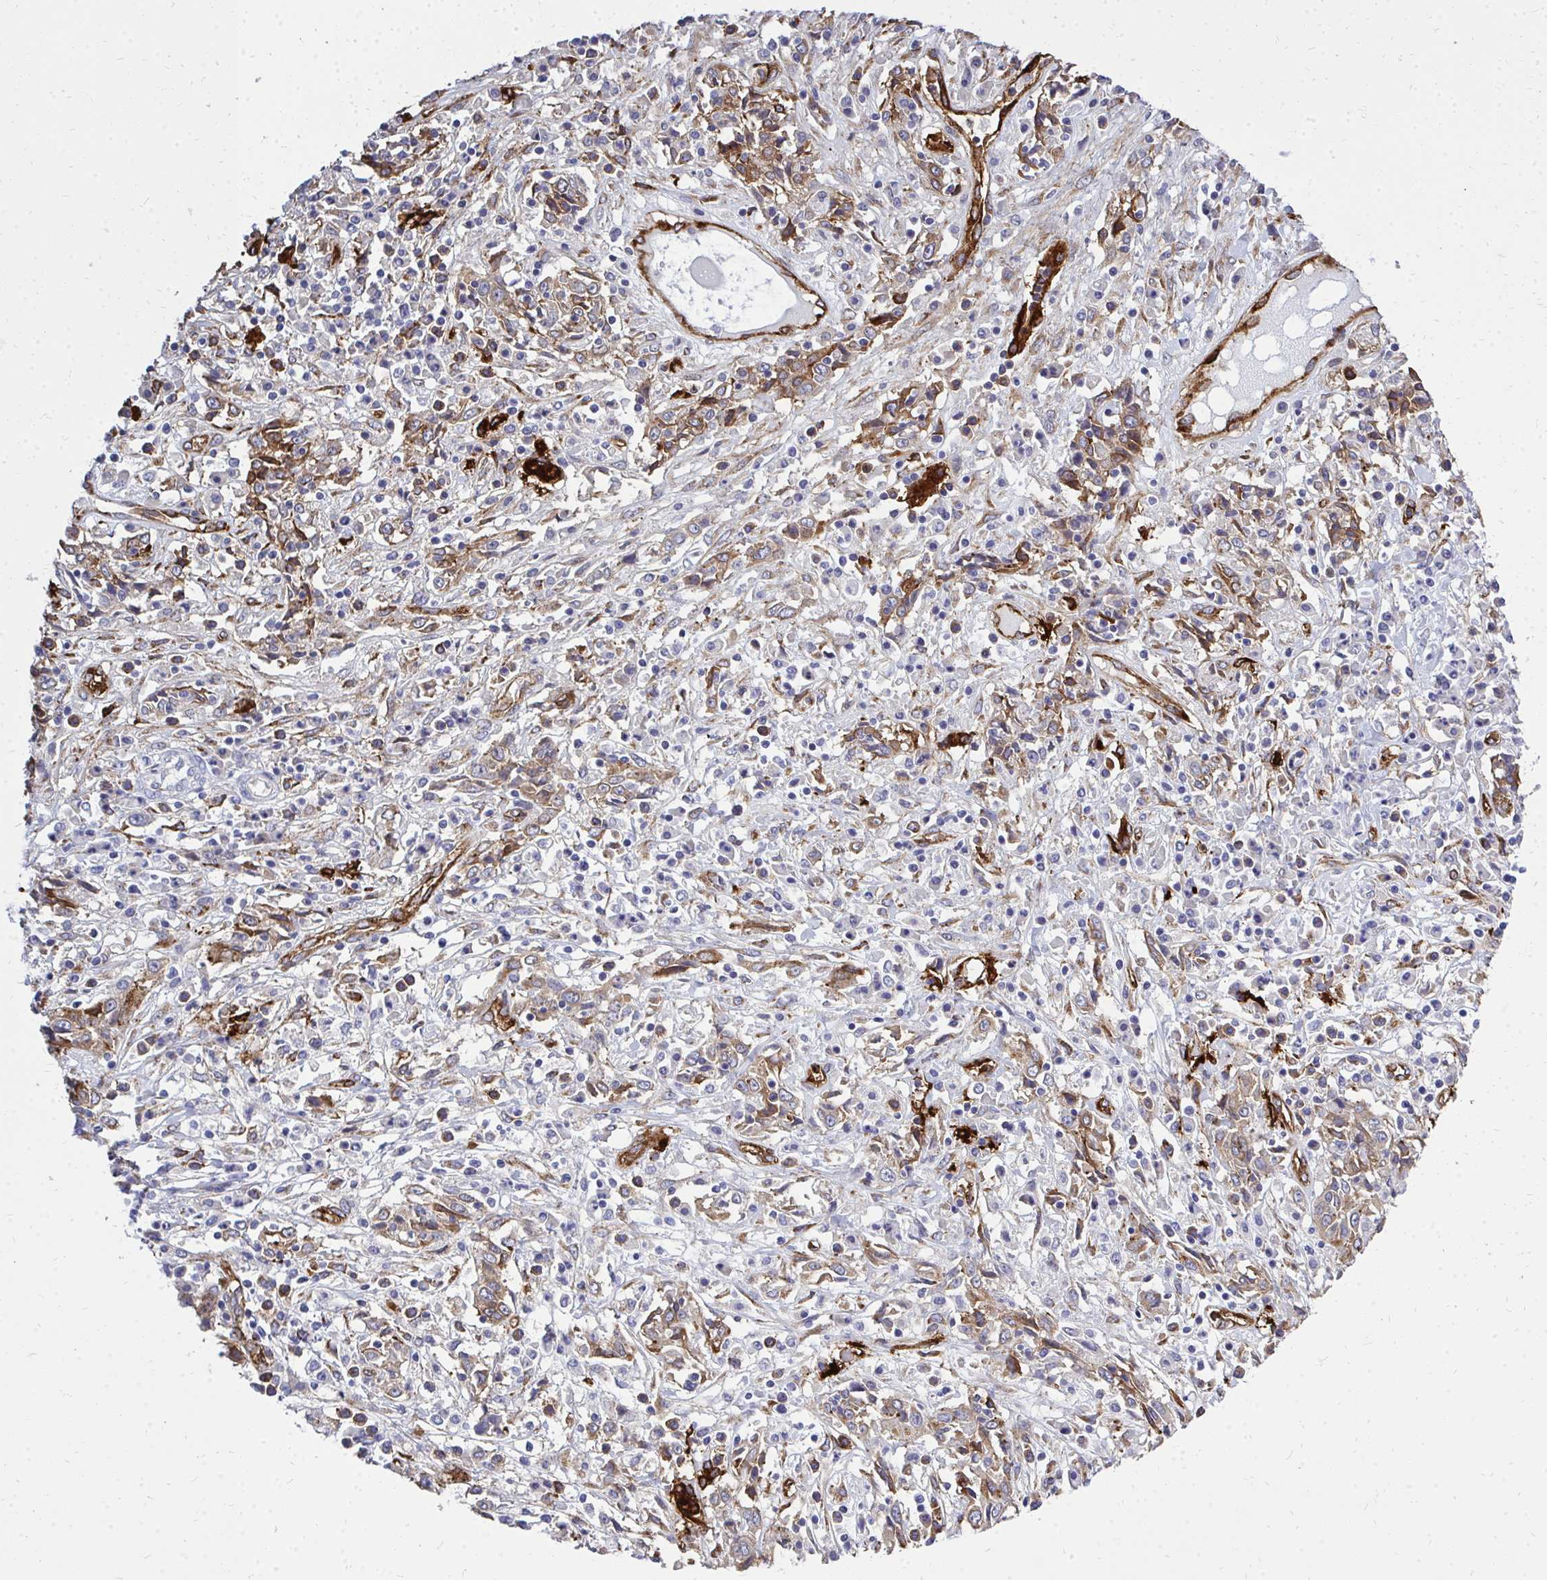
{"staining": {"intensity": "moderate", "quantity": "25%-75%", "location": "cytoplasmic/membranous"}, "tissue": "cervical cancer", "cell_type": "Tumor cells", "image_type": "cancer", "snomed": [{"axis": "morphology", "description": "Adenocarcinoma, NOS"}, {"axis": "topography", "description": "Cervix"}], "caption": "Immunohistochemistry (IHC) (DAB) staining of human cervical cancer (adenocarcinoma) shows moderate cytoplasmic/membranous protein expression in approximately 25%-75% of tumor cells.", "gene": "MARCKSL1", "patient": {"sex": "female", "age": 40}}